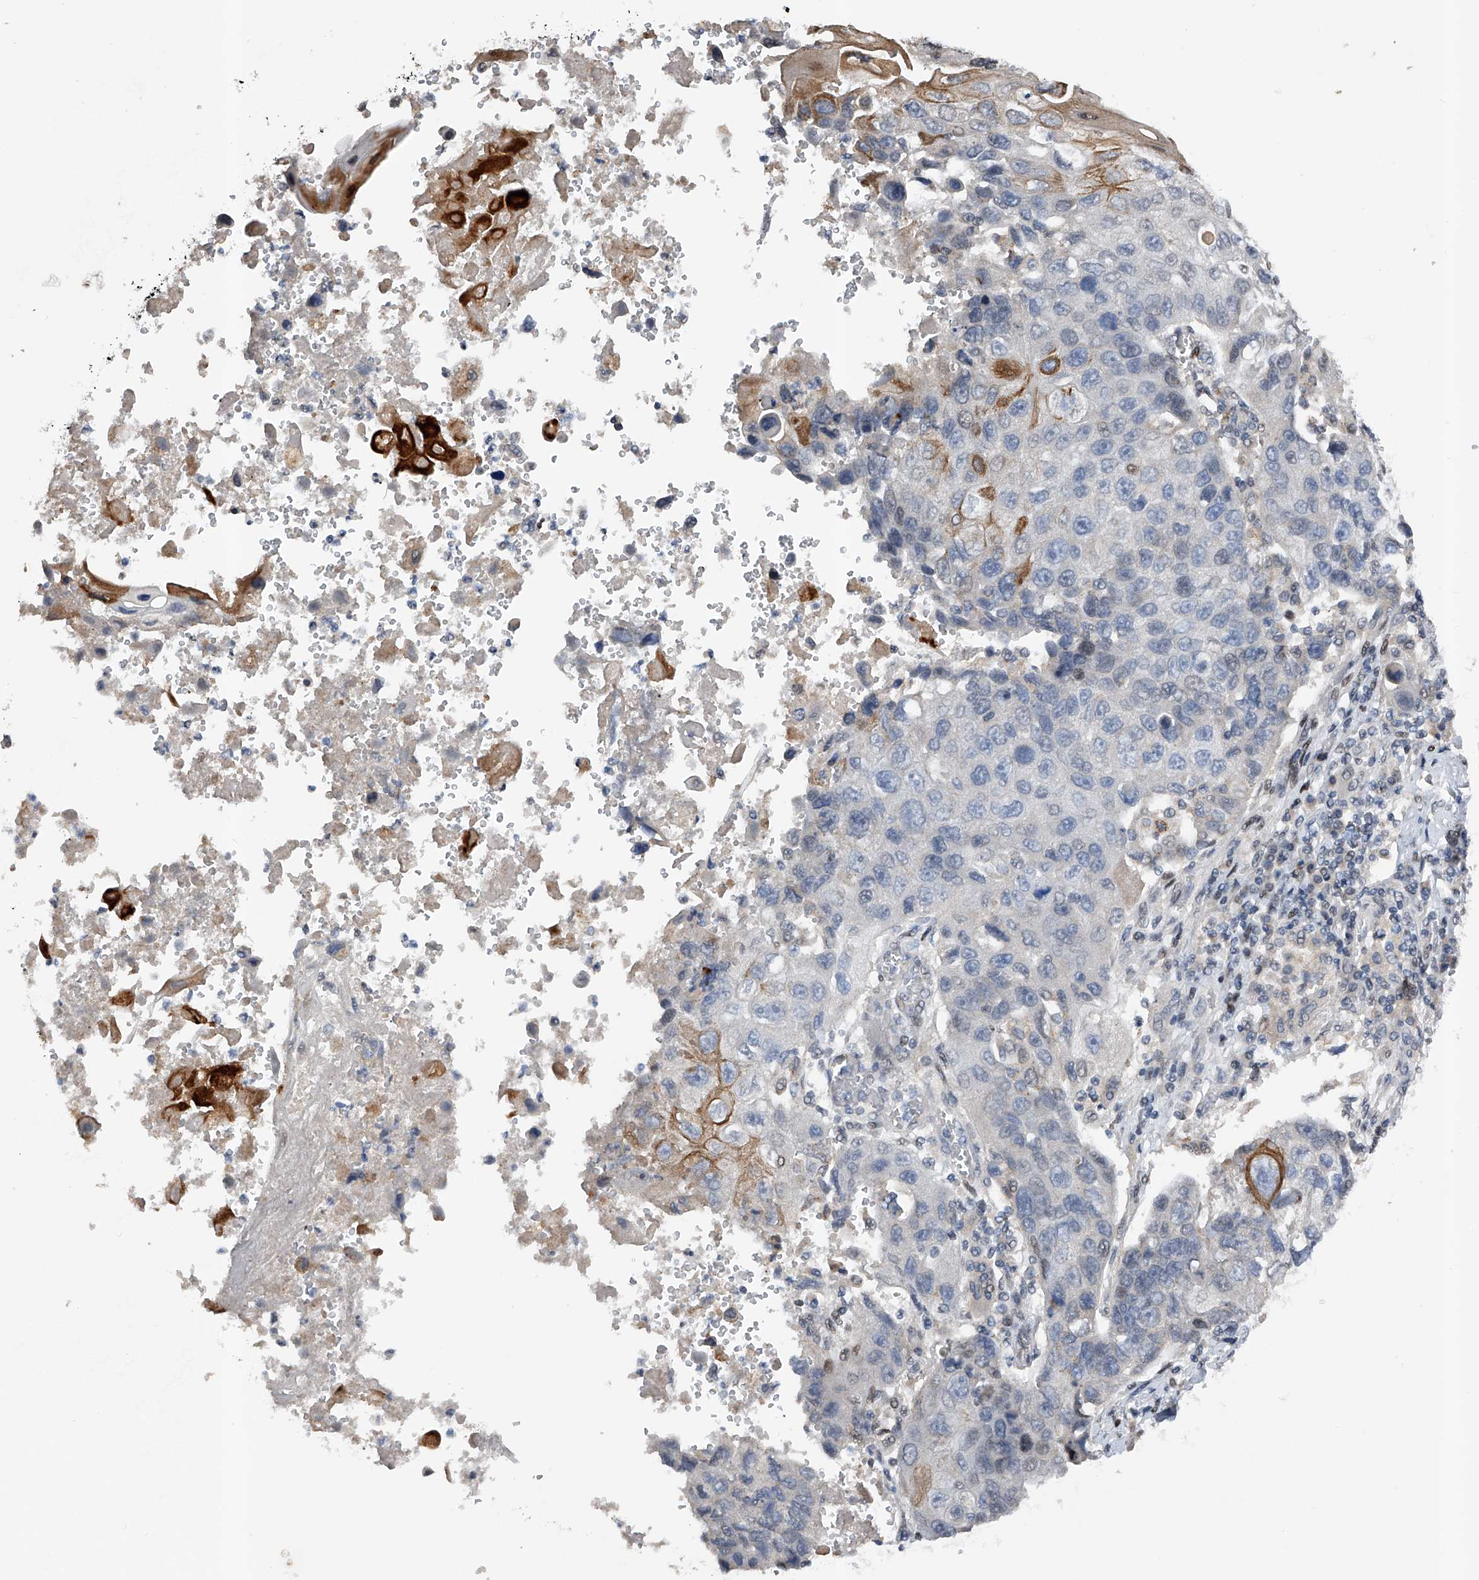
{"staining": {"intensity": "moderate", "quantity": "<25%", "location": "cytoplasmic/membranous"}, "tissue": "lung cancer", "cell_type": "Tumor cells", "image_type": "cancer", "snomed": [{"axis": "morphology", "description": "Squamous cell carcinoma, NOS"}, {"axis": "topography", "description": "Lung"}], "caption": "About <25% of tumor cells in human lung cancer show moderate cytoplasmic/membranous protein staining as visualized by brown immunohistochemical staining.", "gene": "RWDD2A", "patient": {"sex": "male", "age": 61}}